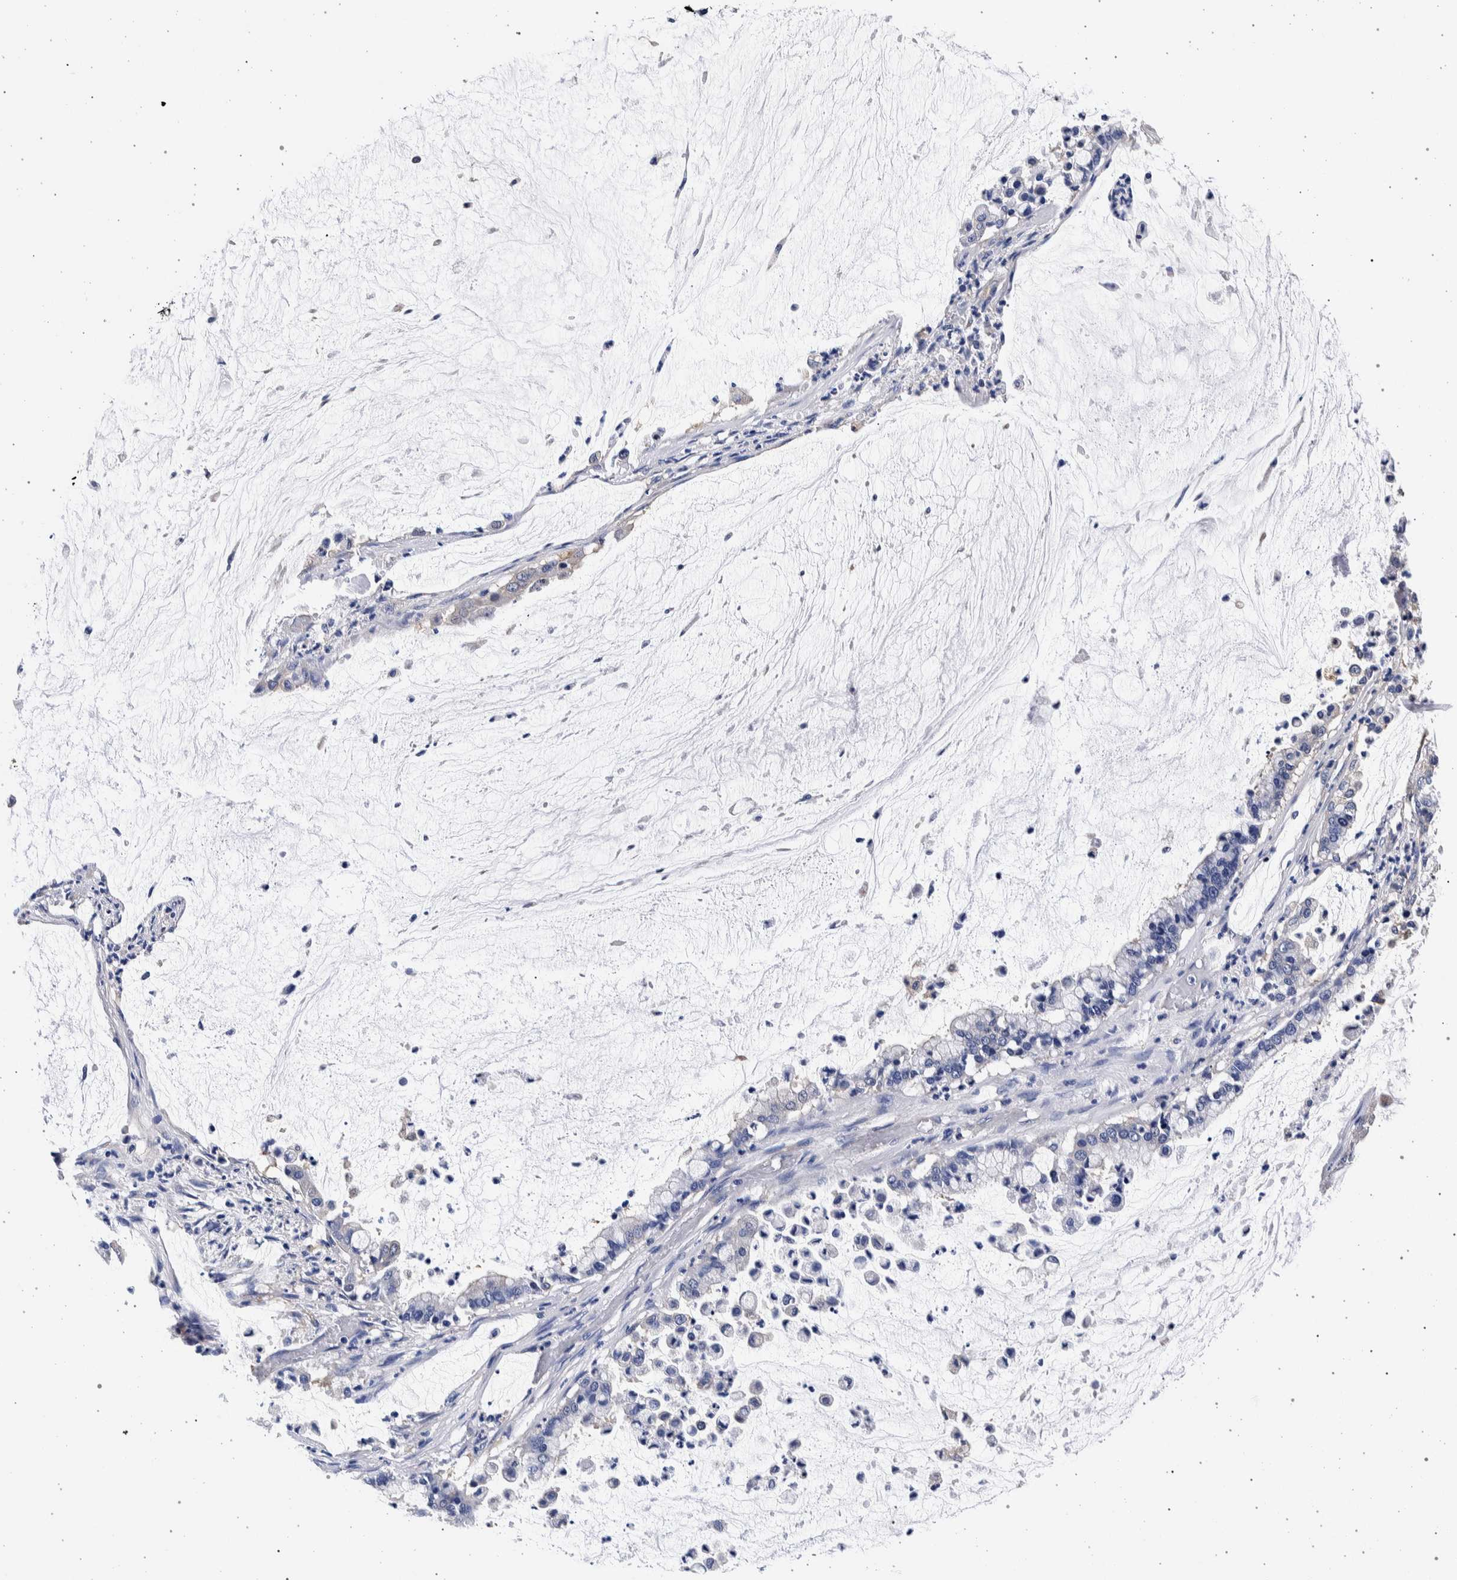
{"staining": {"intensity": "negative", "quantity": "none", "location": "none"}, "tissue": "pancreatic cancer", "cell_type": "Tumor cells", "image_type": "cancer", "snomed": [{"axis": "morphology", "description": "Adenocarcinoma, NOS"}, {"axis": "topography", "description": "Pancreas"}], "caption": "Protein analysis of pancreatic adenocarcinoma displays no significant positivity in tumor cells.", "gene": "NIBAN2", "patient": {"sex": "male", "age": 41}}